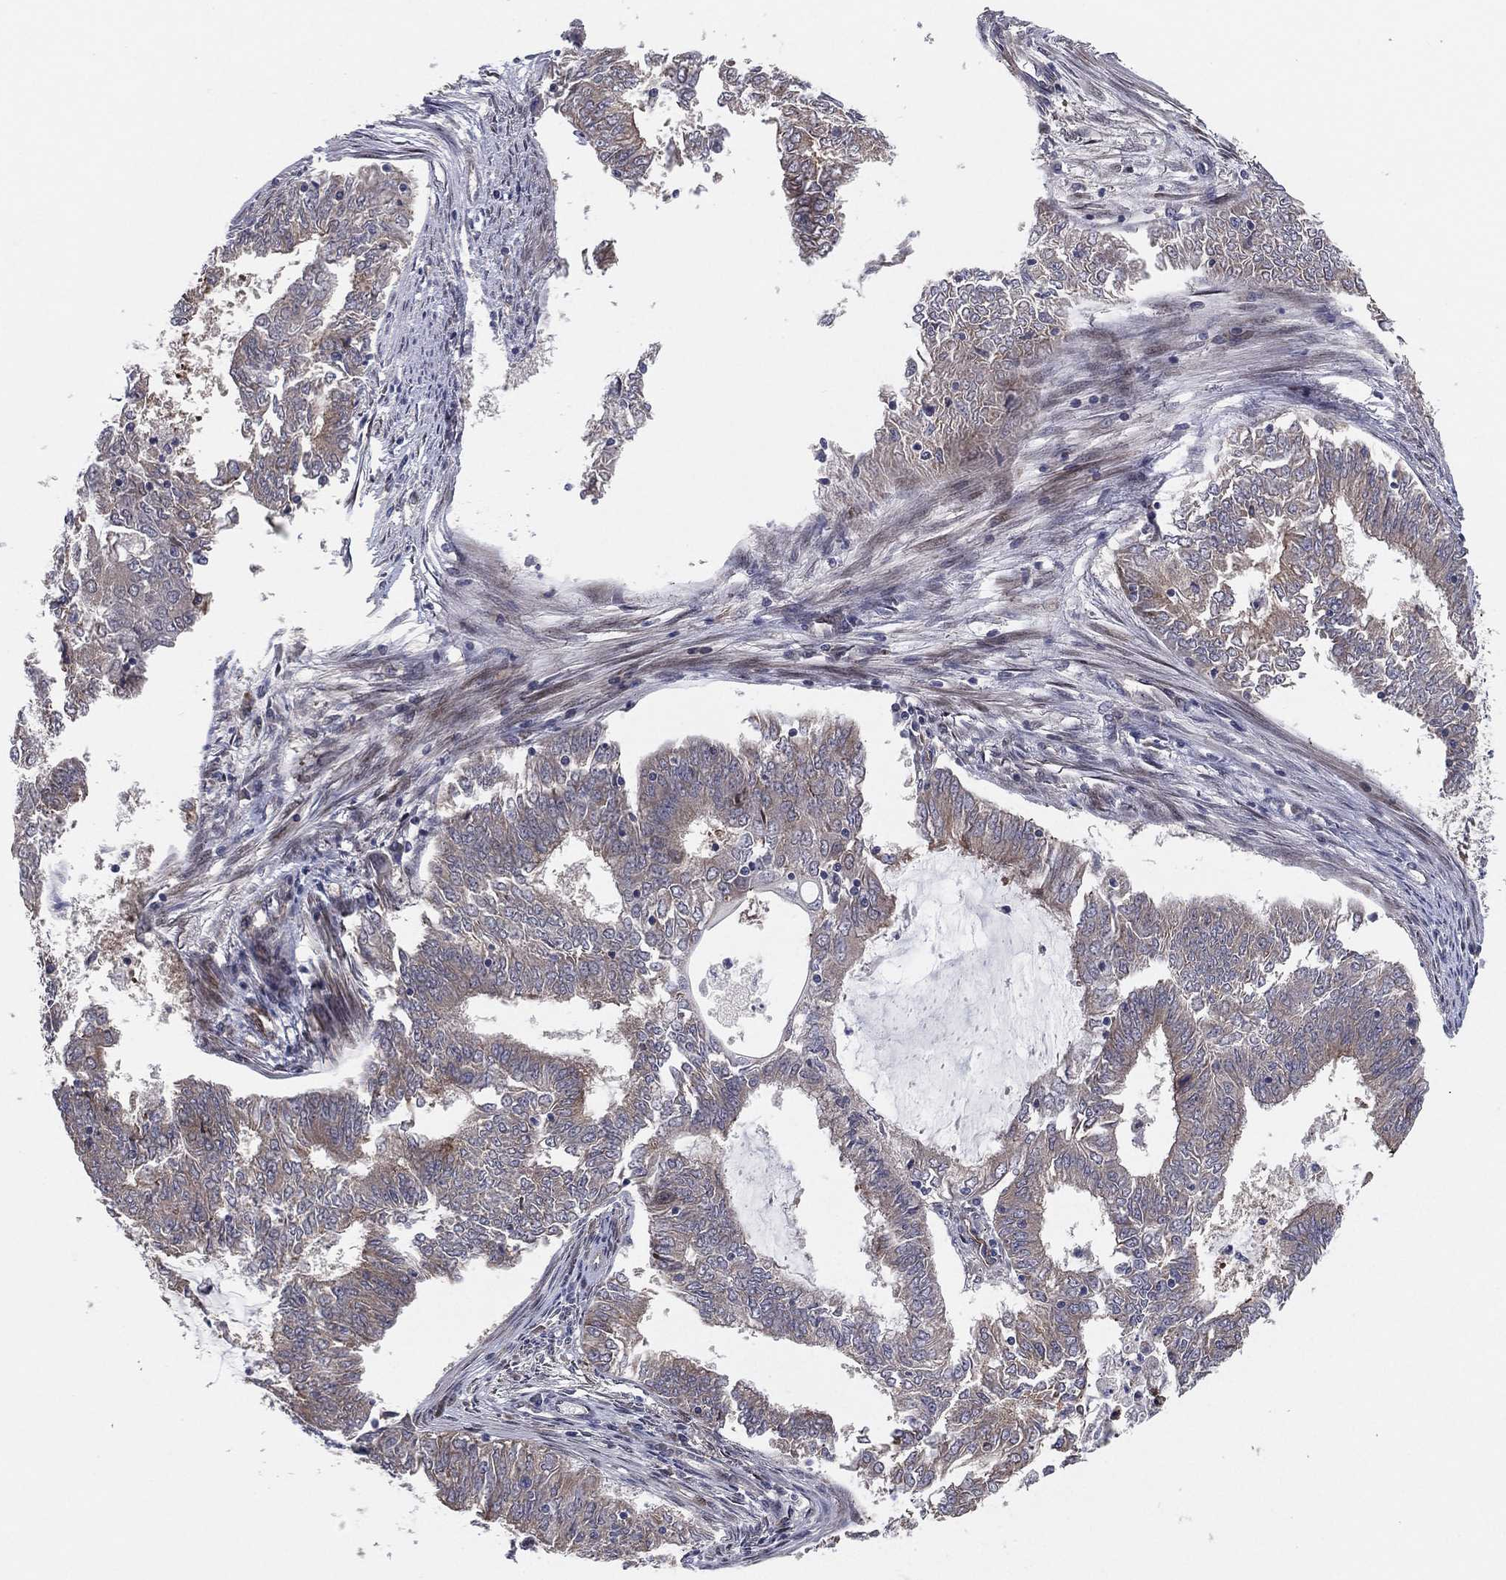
{"staining": {"intensity": "moderate", "quantity": "<25%", "location": "cytoplasmic/membranous"}, "tissue": "endometrial cancer", "cell_type": "Tumor cells", "image_type": "cancer", "snomed": [{"axis": "morphology", "description": "Adenocarcinoma, NOS"}, {"axis": "topography", "description": "Endometrium"}], "caption": "Protein staining reveals moderate cytoplasmic/membranous expression in about <25% of tumor cells in endometrial adenocarcinoma.", "gene": "UTP14A", "patient": {"sex": "female", "age": 62}}